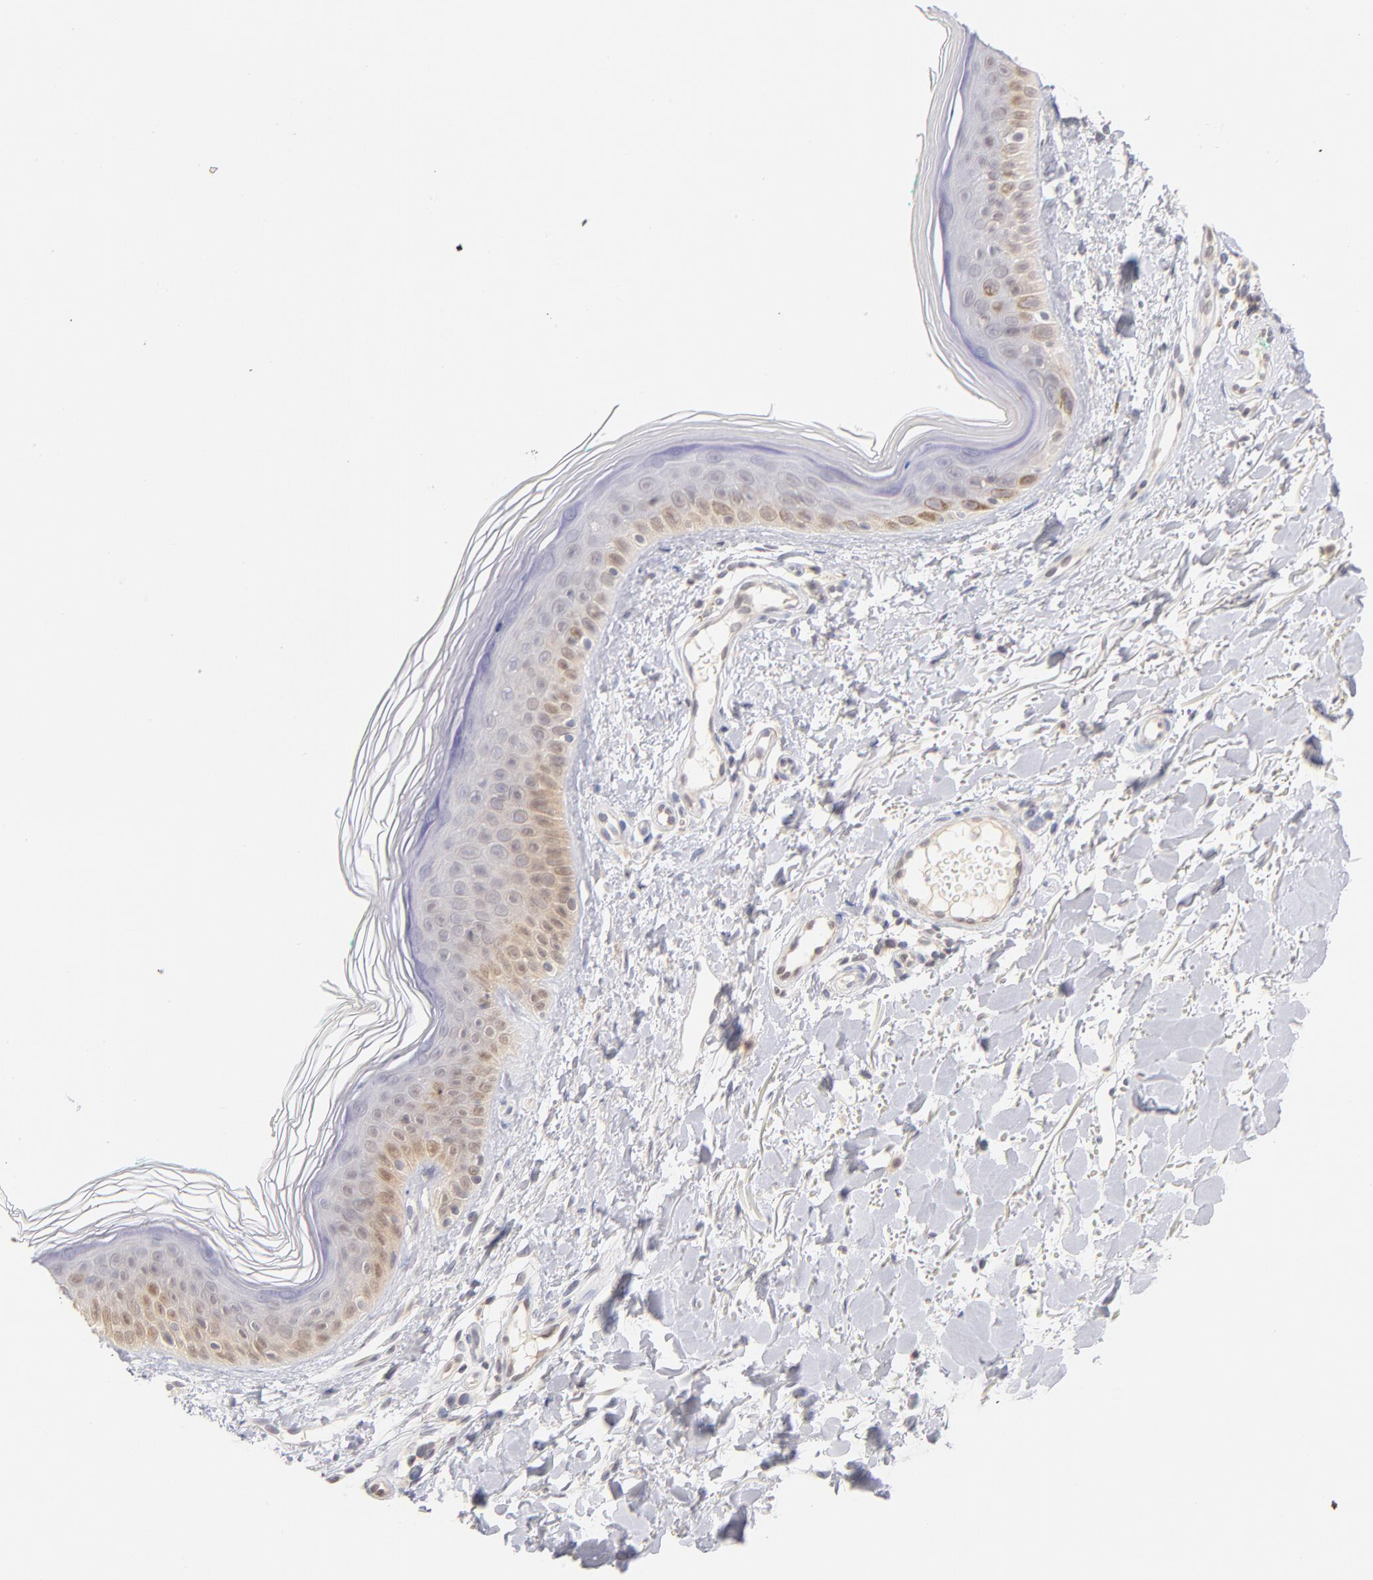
{"staining": {"intensity": "negative", "quantity": "none", "location": "none"}, "tissue": "skin", "cell_type": "Fibroblasts", "image_type": "normal", "snomed": [{"axis": "morphology", "description": "Normal tissue, NOS"}, {"axis": "topography", "description": "Skin"}], "caption": "Fibroblasts show no significant protein positivity in benign skin. (Brightfield microscopy of DAB (3,3'-diaminobenzidine) immunohistochemistry at high magnification).", "gene": "CASP6", "patient": {"sex": "male", "age": 71}}